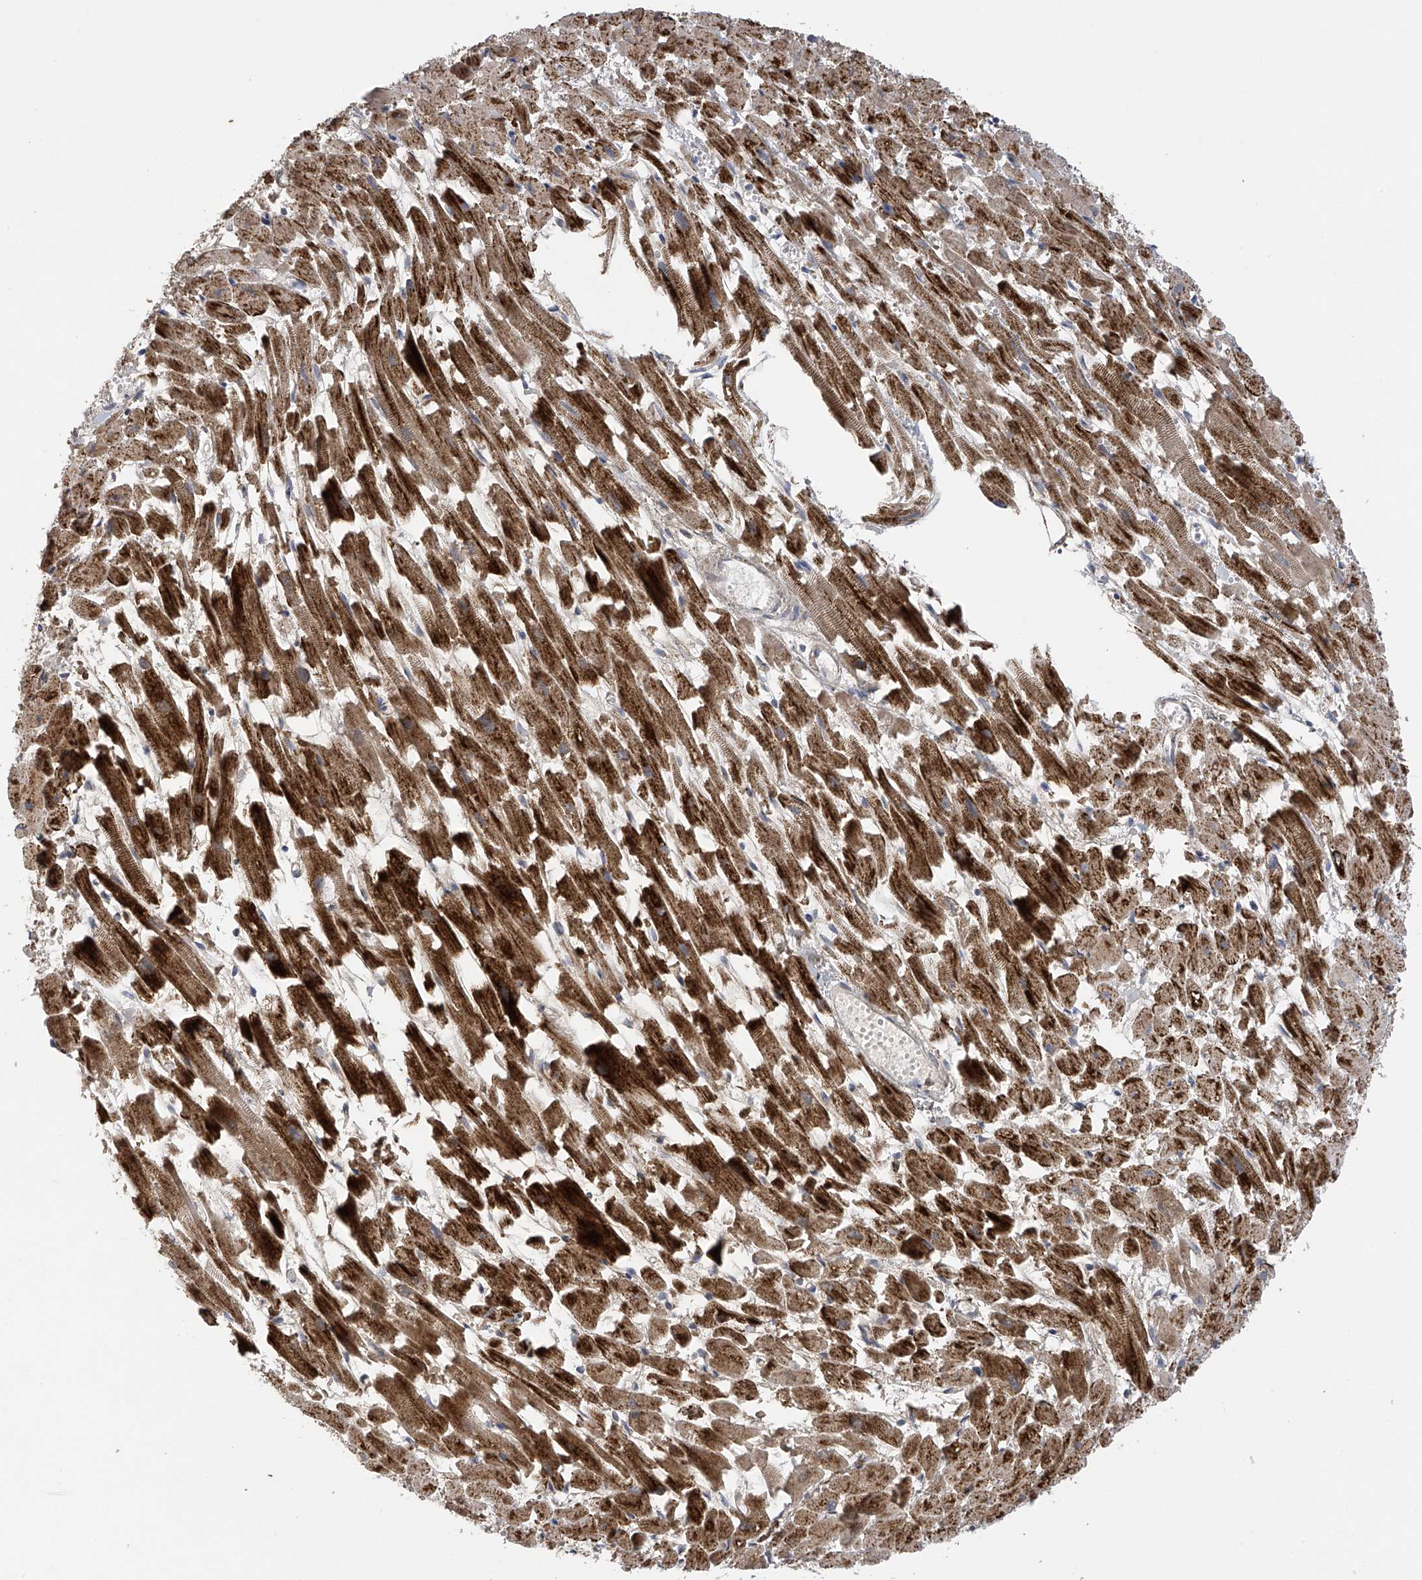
{"staining": {"intensity": "strong", "quantity": ">75%", "location": "cytoplasmic/membranous"}, "tissue": "heart muscle", "cell_type": "Cardiomyocytes", "image_type": "normal", "snomed": [{"axis": "morphology", "description": "Normal tissue, NOS"}, {"axis": "topography", "description": "Heart"}], "caption": "High-power microscopy captured an immunohistochemistry (IHC) image of normal heart muscle, revealing strong cytoplasmic/membranous expression in approximately >75% of cardiomyocytes. The staining was performed using DAB (3,3'-diaminobenzidine), with brown indicating positive protein expression. Nuclei are stained blue with hematoxylin.", "gene": "SLCO4A1", "patient": {"sex": "female", "age": 64}}